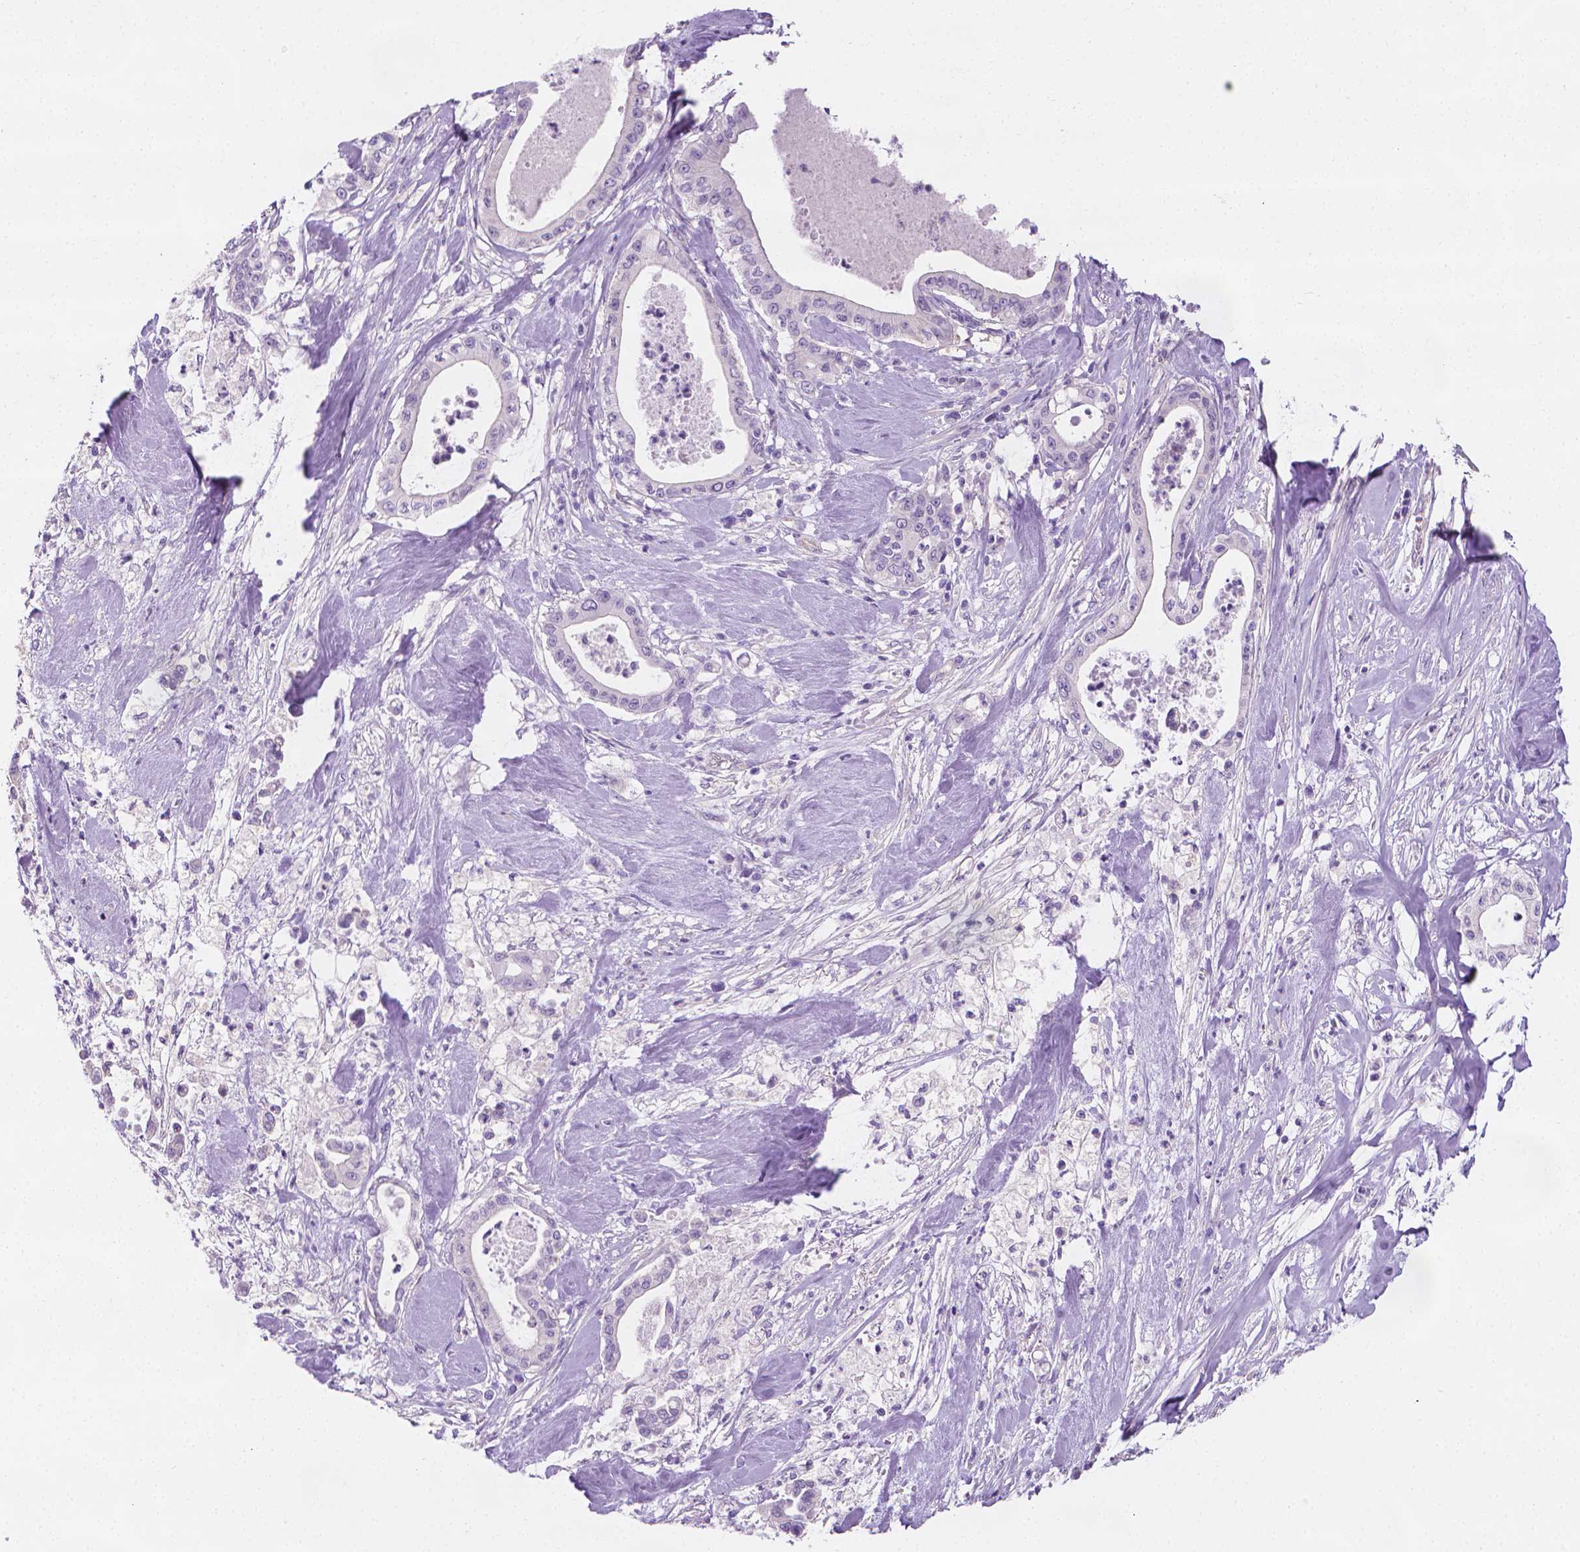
{"staining": {"intensity": "negative", "quantity": "none", "location": "none"}, "tissue": "pancreatic cancer", "cell_type": "Tumor cells", "image_type": "cancer", "snomed": [{"axis": "morphology", "description": "Adenocarcinoma, NOS"}, {"axis": "topography", "description": "Pancreas"}], "caption": "Immunohistochemical staining of pancreatic cancer (adenocarcinoma) shows no significant expression in tumor cells. (Stains: DAB immunohistochemistry with hematoxylin counter stain, Microscopy: brightfield microscopy at high magnification).", "gene": "FASN", "patient": {"sex": "male", "age": 71}}